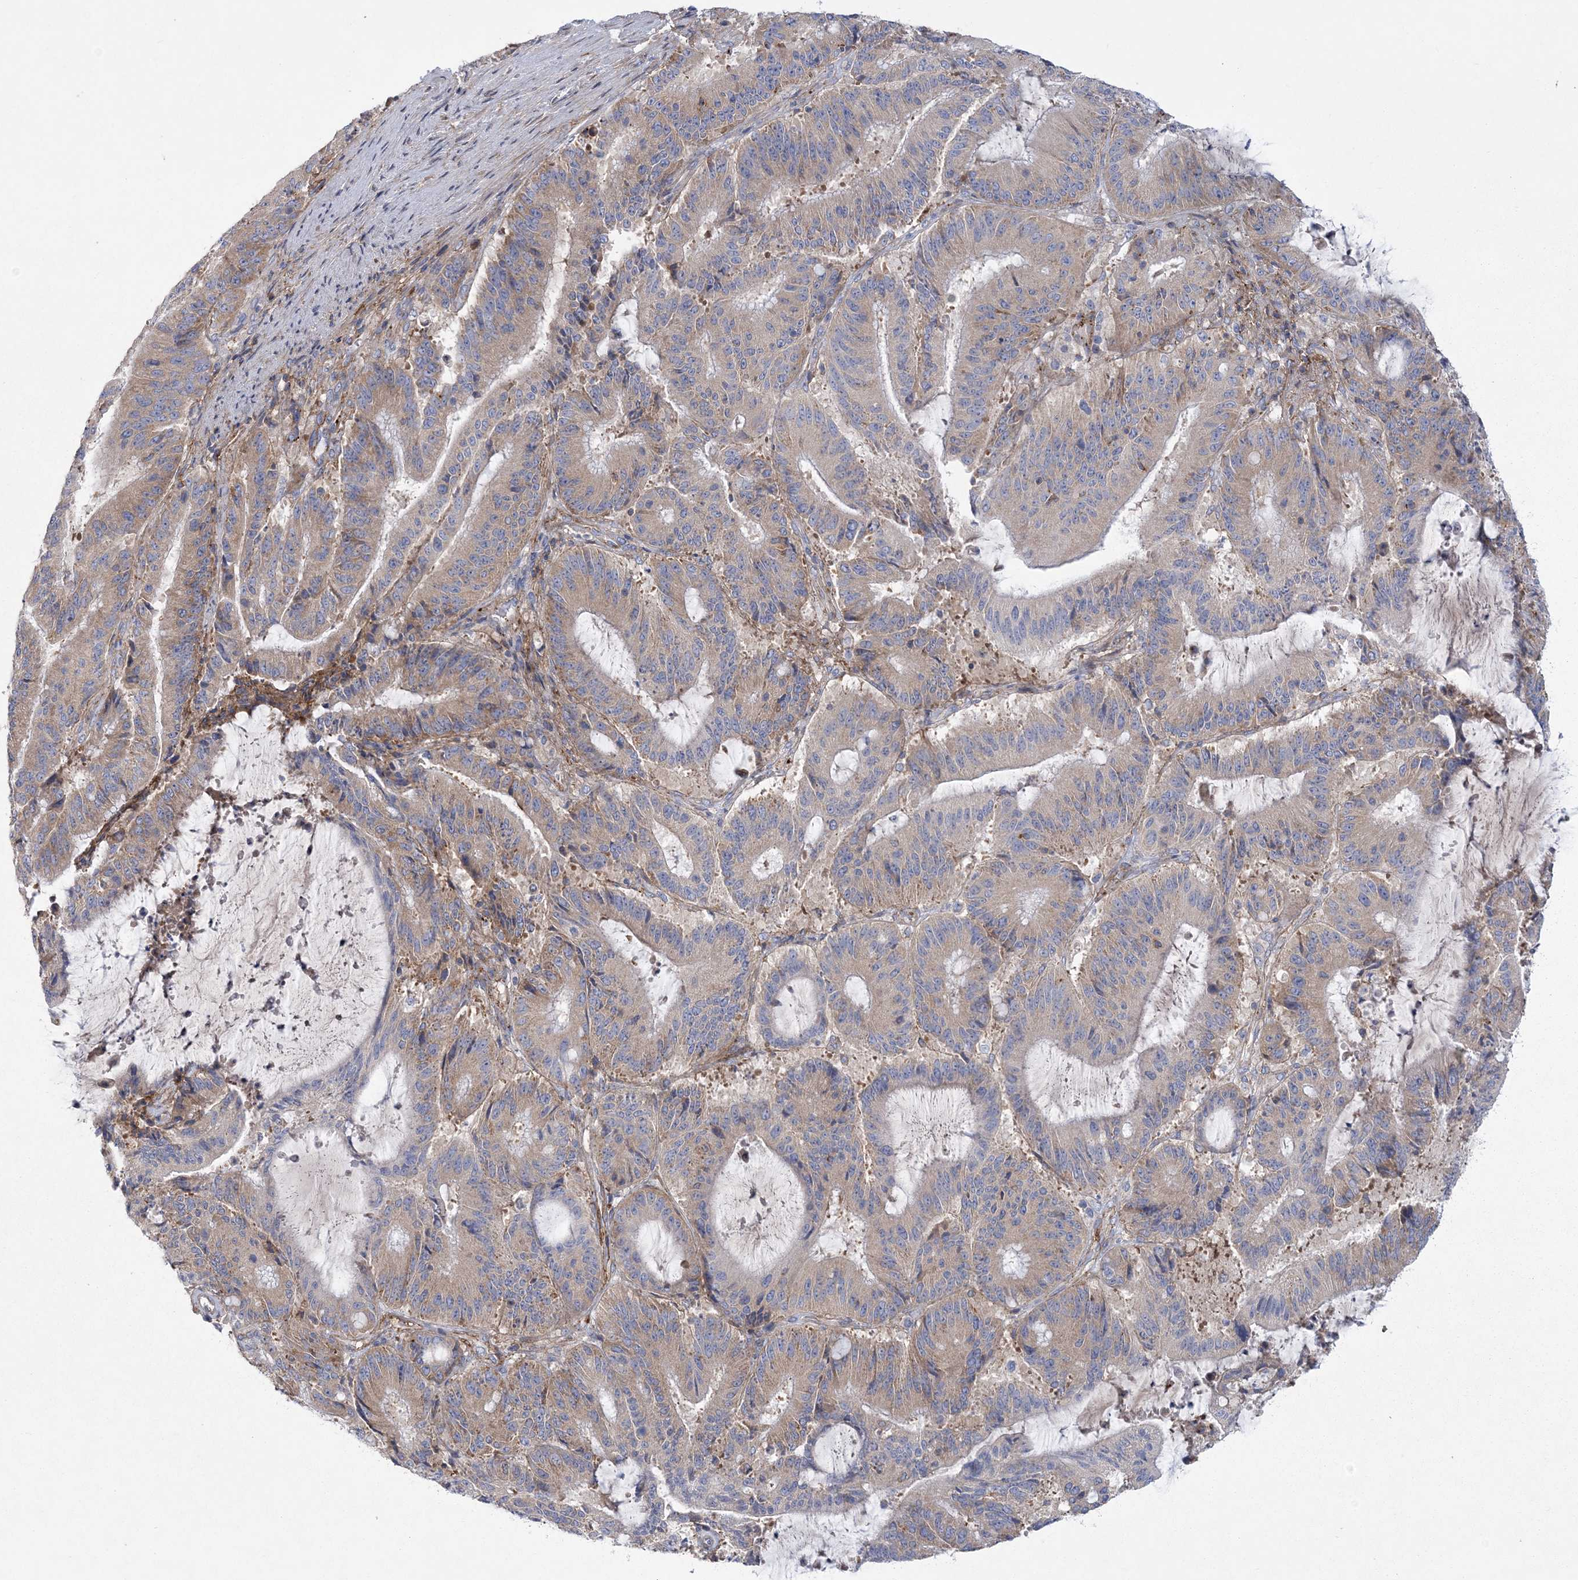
{"staining": {"intensity": "weak", "quantity": "25%-75%", "location": "cytoplasmic/membranous"}, "tissue": "liver cancer", "cell_type": "Tumor cells", "image_type": "cancer", "snomed": [{"axis": "morphology", "description": "Normal tissue, NOS"}, {"axis": "morphology", "description": "Cholangiocarcinoma"}, {"axis": "topography", "description": "Liver"}, {"axis": "topography", "description": "Peripheral nerve tissue"}], "caption": "An image of liver cancer (cholangiocarcinoma) stained for a protein demonstrates weak cytoplasmic/membranous brown staining in tumor cells.", "gene": "ARSJ", "patient": {"sex": "female", "age": 73}}